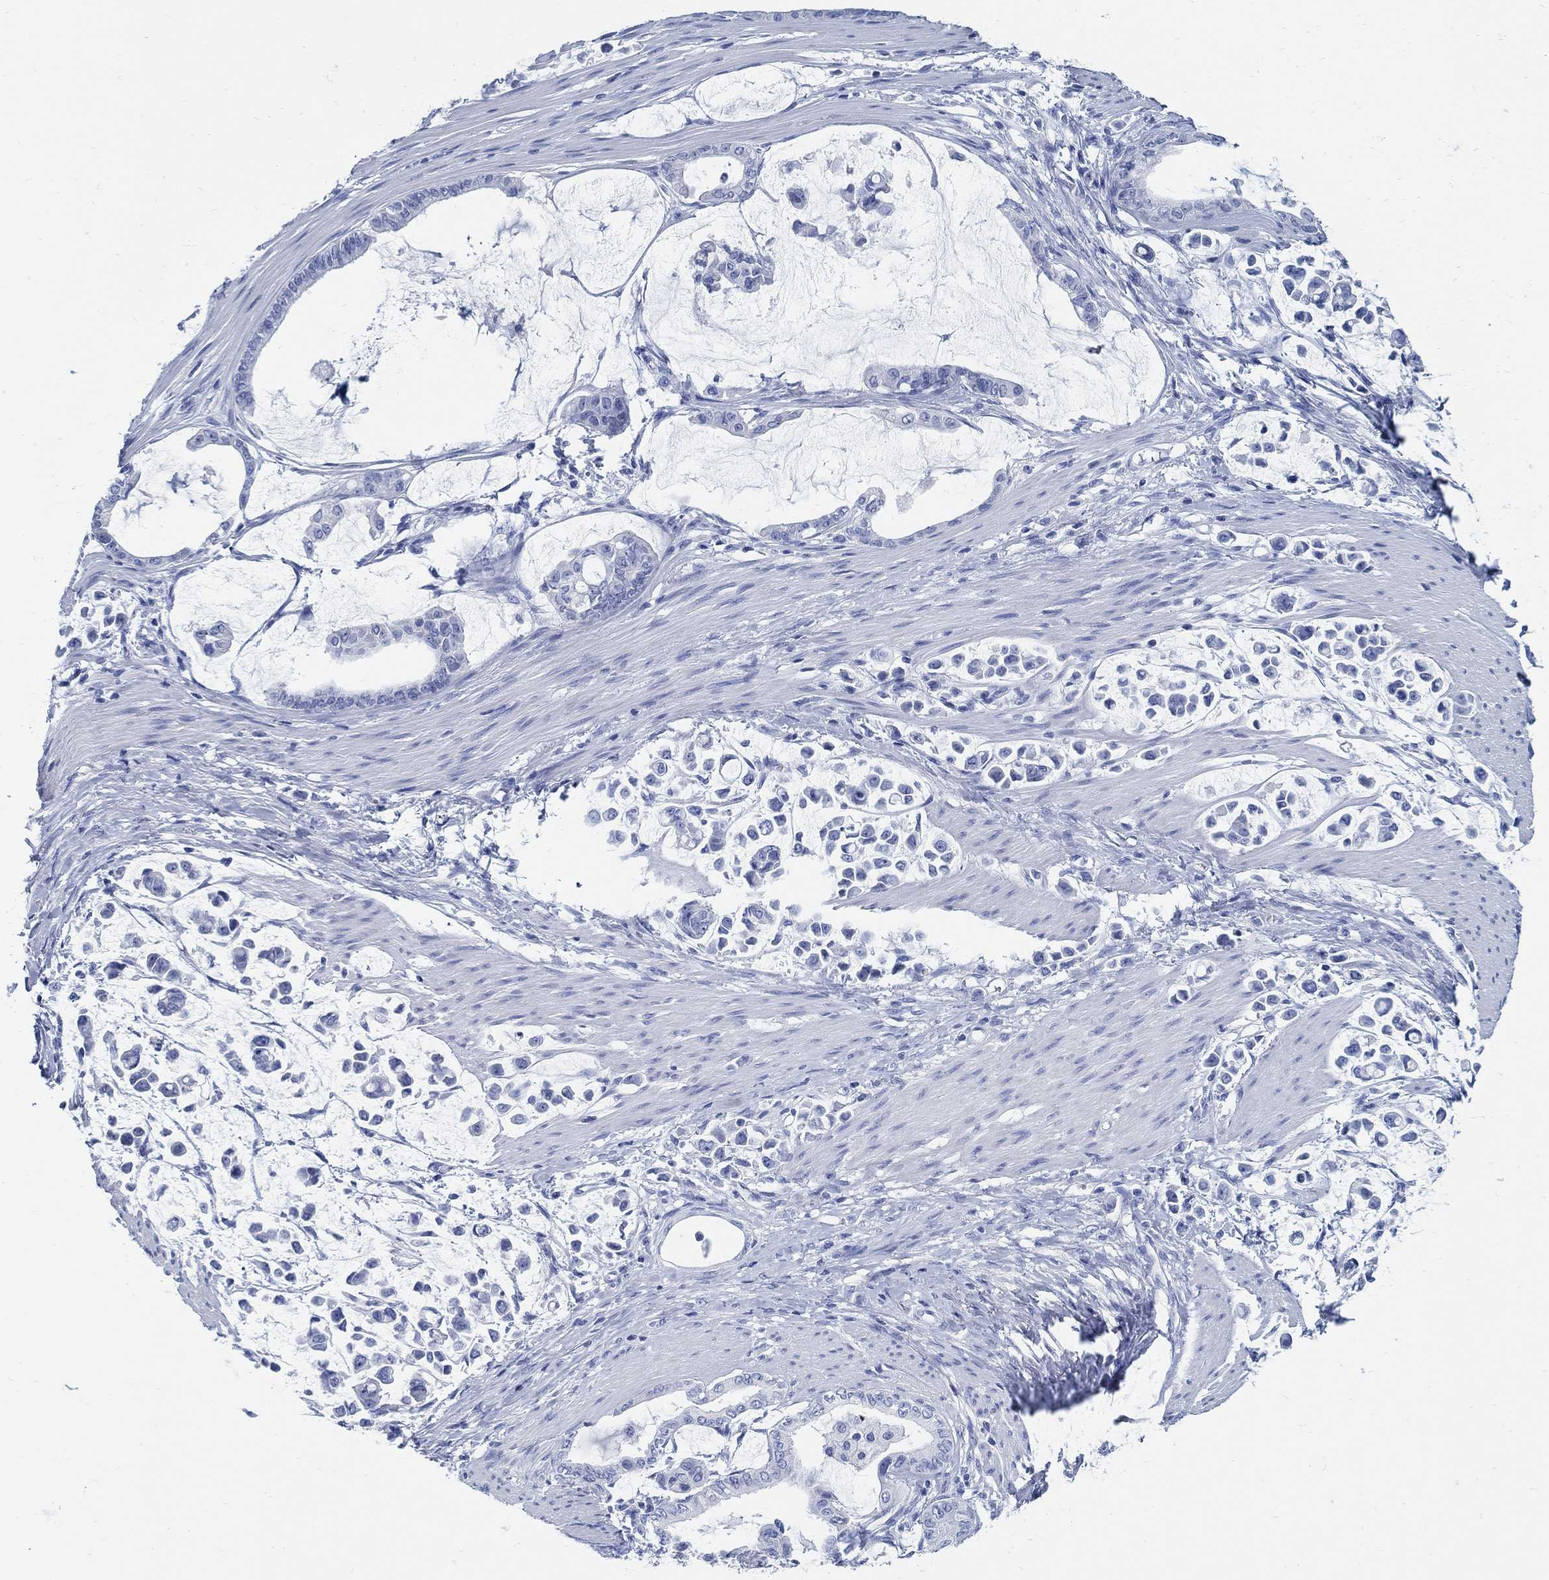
{"staining": {"intensity": "negative", "quantity": "none", "location": "none"}, "tissue": "stomach cancer", "cell_type": "Tumor cells", "image_type": "cancer", "snomed": [{"axis": "morphology", "description": "Adenocarcinoma, NOS"}, {"axis": "topography", "description": "Stomach"}], "caption": "Stomach cancer (adenocarcinoma) was stained to show a protein in brown. There is no significant staining in tumor cells.", "gene": "SLC45A1", "patient": {"sex": "male", "age": 82}}